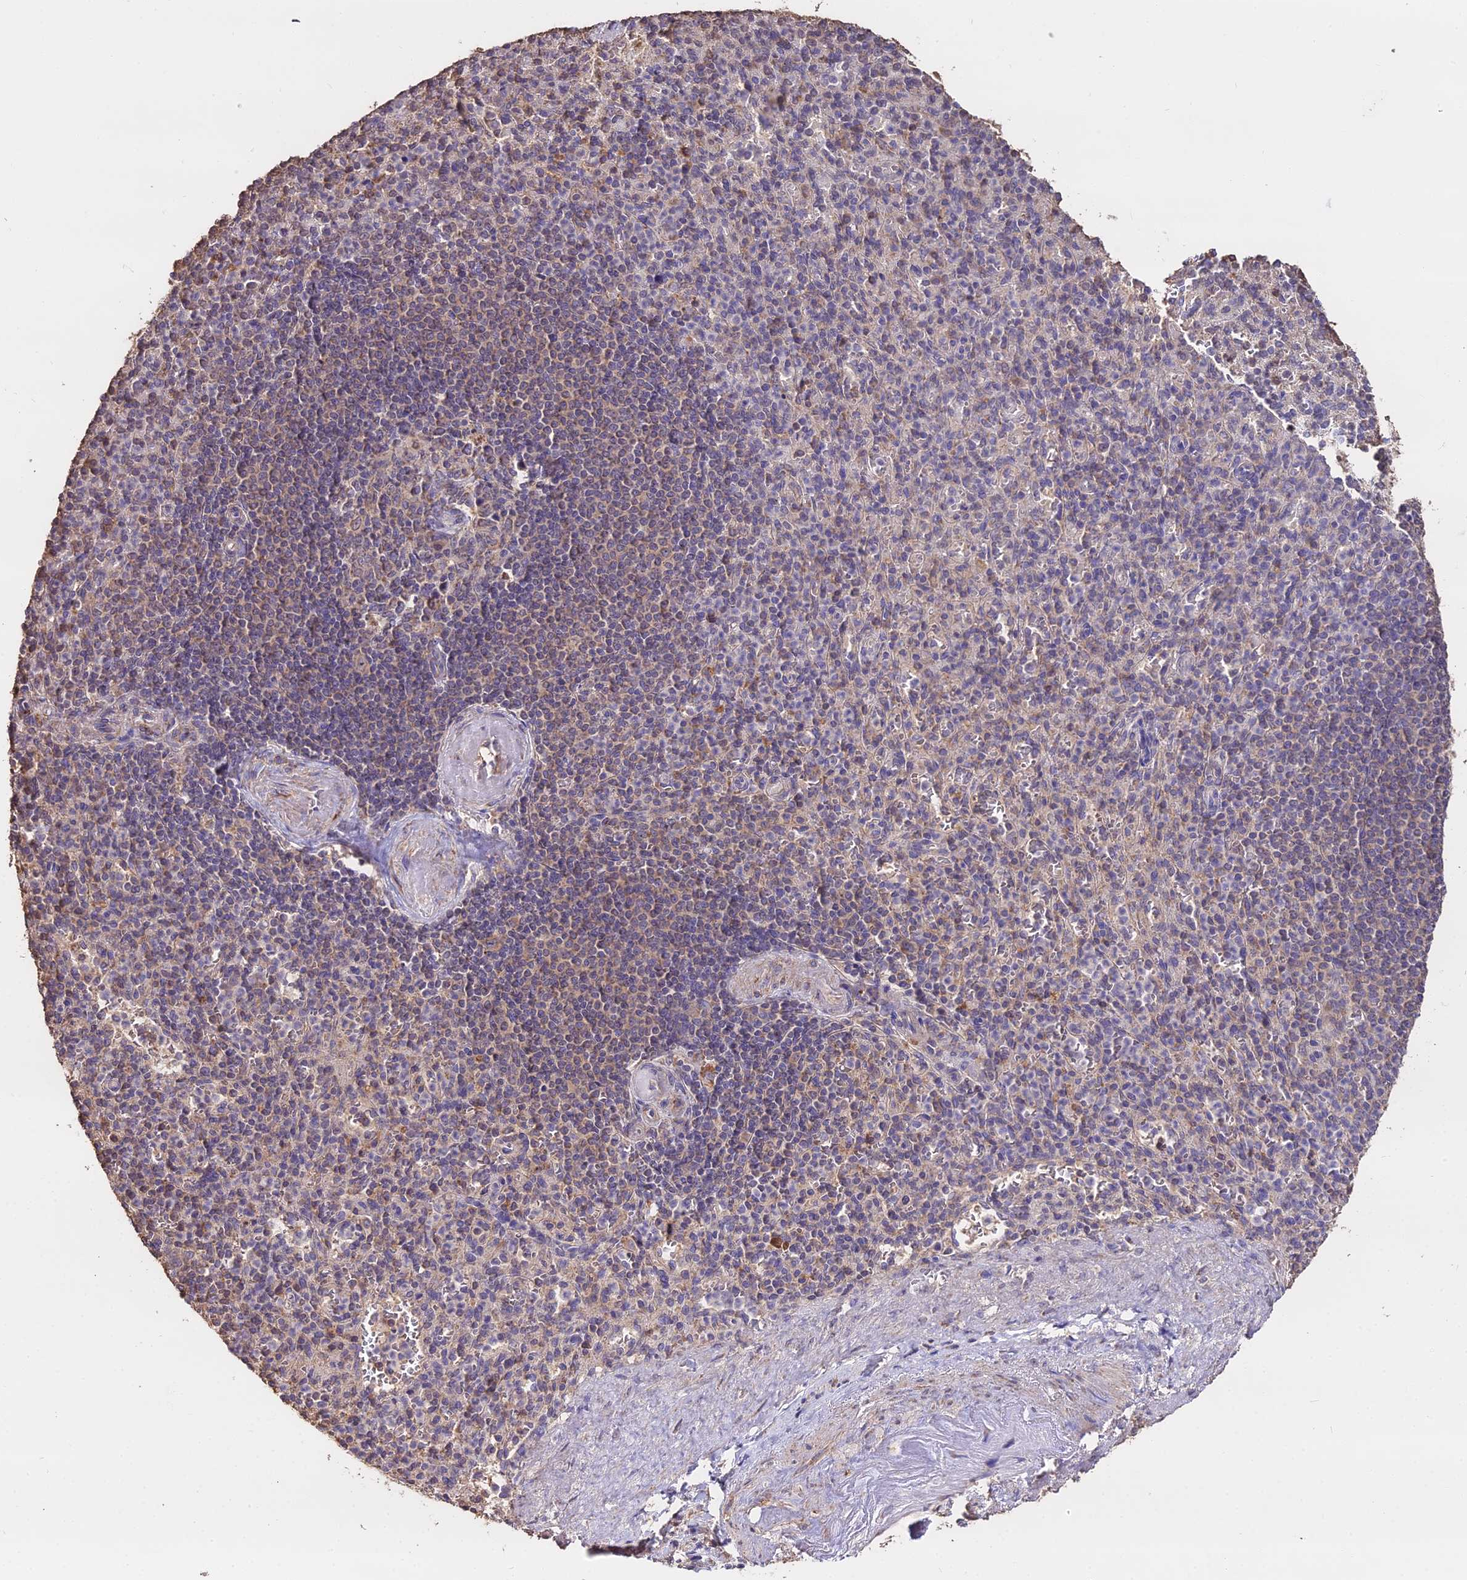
{"staining": {"intensity": "weak", "quantity": "25%-75%", "location": "cytoplasmic/membranous"}, "tissue": "spleen", "cell_type": "Cells in red pulp", "image_type": "normal", "snomed": [{"axis": "morphology", "description": "Normal tissue, NOS"}, {"axis": "topography", "description": "Spleen"}], "caption": "An immunohistochemistry image of unremarkable tissue is shown. Protein staining in brown labels weak cytoplasmic/membranous positivity in spleen within cells in red pulp.", "gene": "METTL13", "patient": {"sex": "female", "age": 74}}